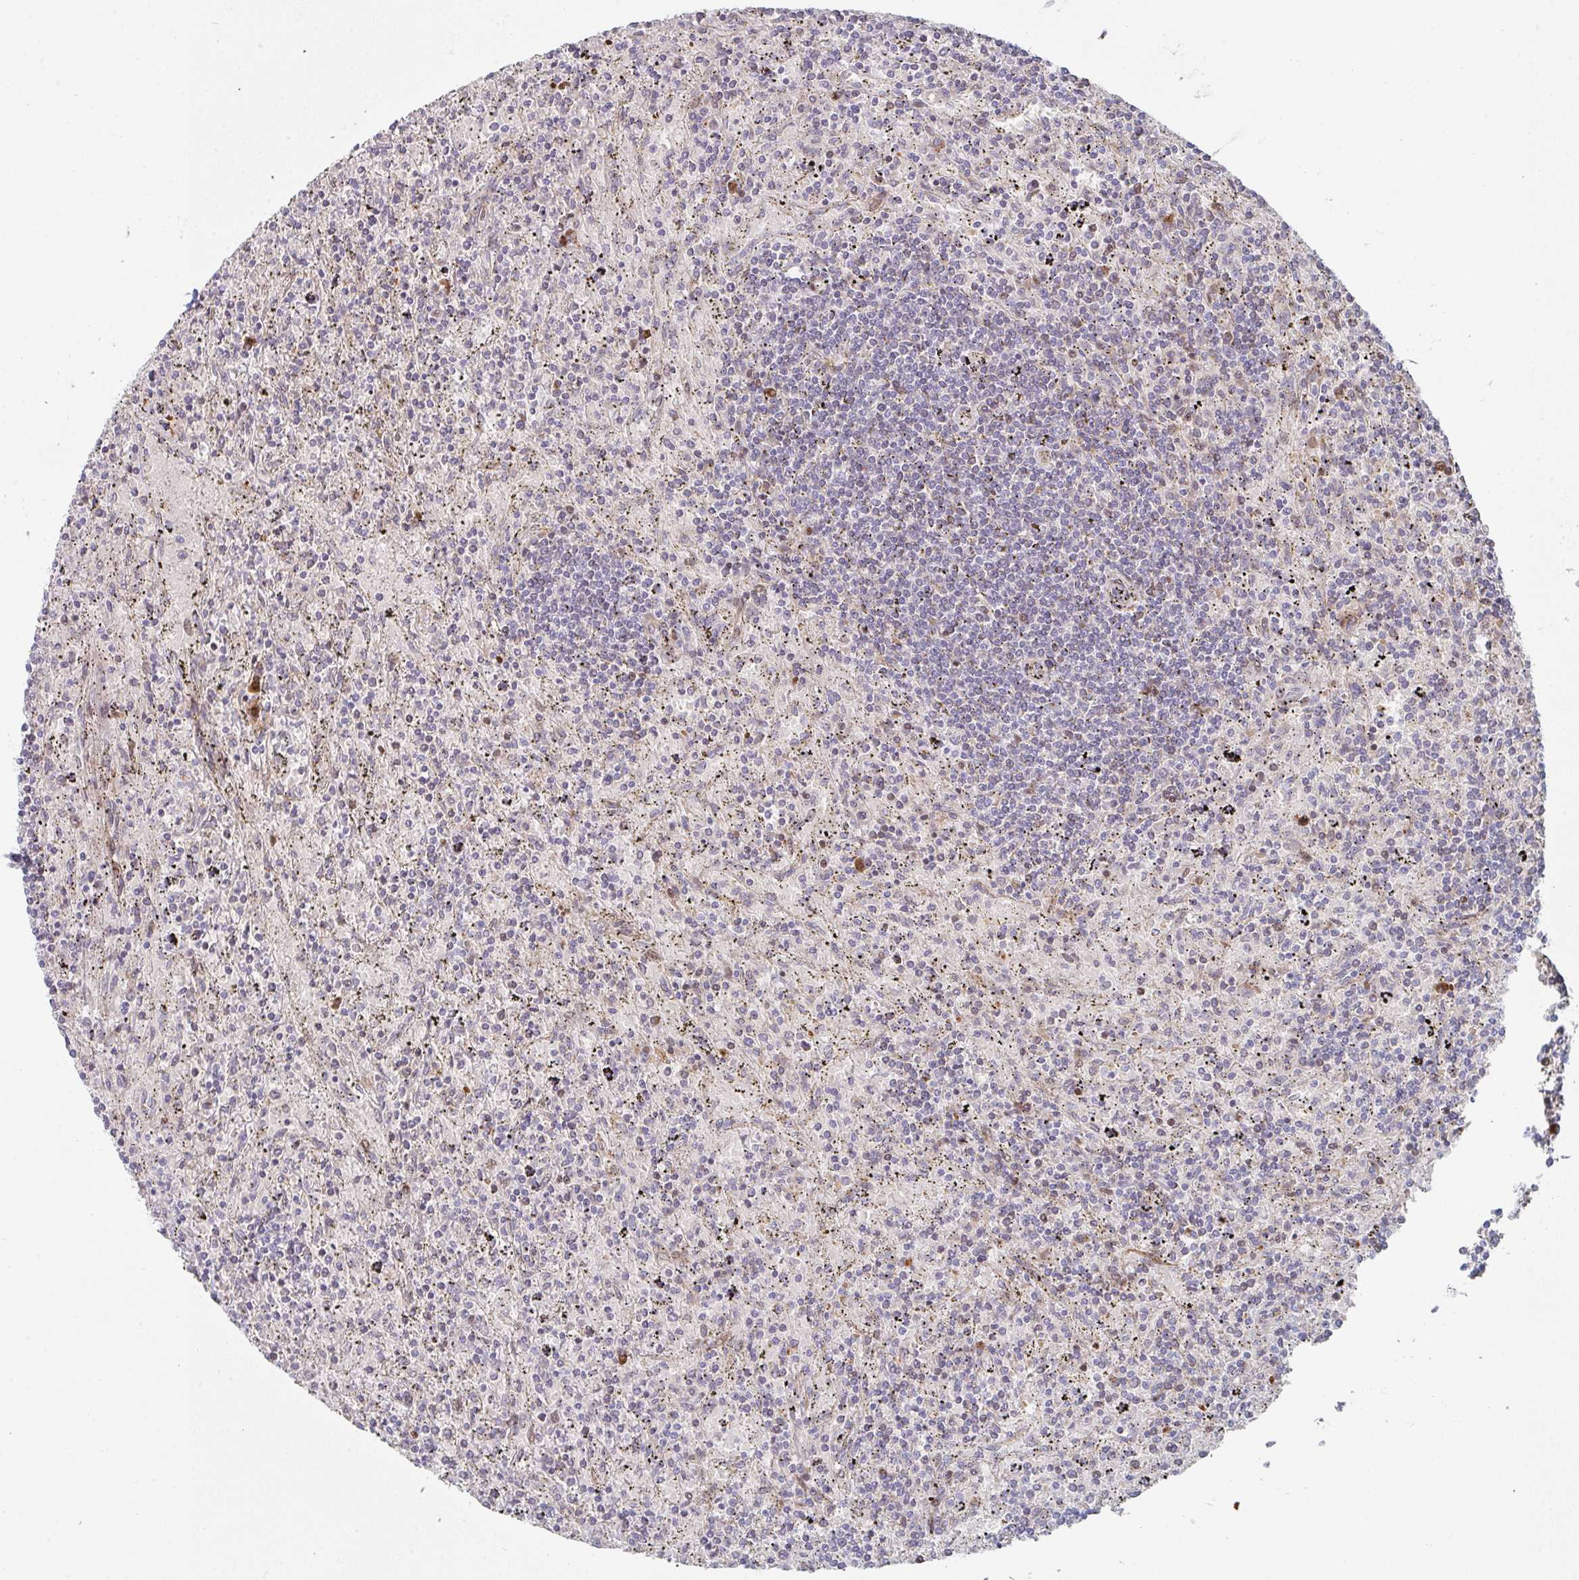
{"staining": {"intensity": "weak", "quantity": "<25%", "location": "cytoplasmic/membranous"}, "tissue": "lymphoma", "cell_type": "Tumor cells", "image_type": "cancer", "snomed": [{"axis": "morphology", "description": "Malignant lymphoma, non-Hodgkin's type, Low grade"}, {"axis": "topography", "description": "Spleen"}], "caption": "DAB (3,3'-diaminobenzidine) immunohistochemical staining of human low-grade malignant lymphoma, non-Hodgkin's type shows no significant staining in tumor cells. (DAB (3,3'-diaminobenzidine) immunohistochemistry, high magnification).", "gene": "ZNF526", "patient": {"sex": "male", "age": 76}}